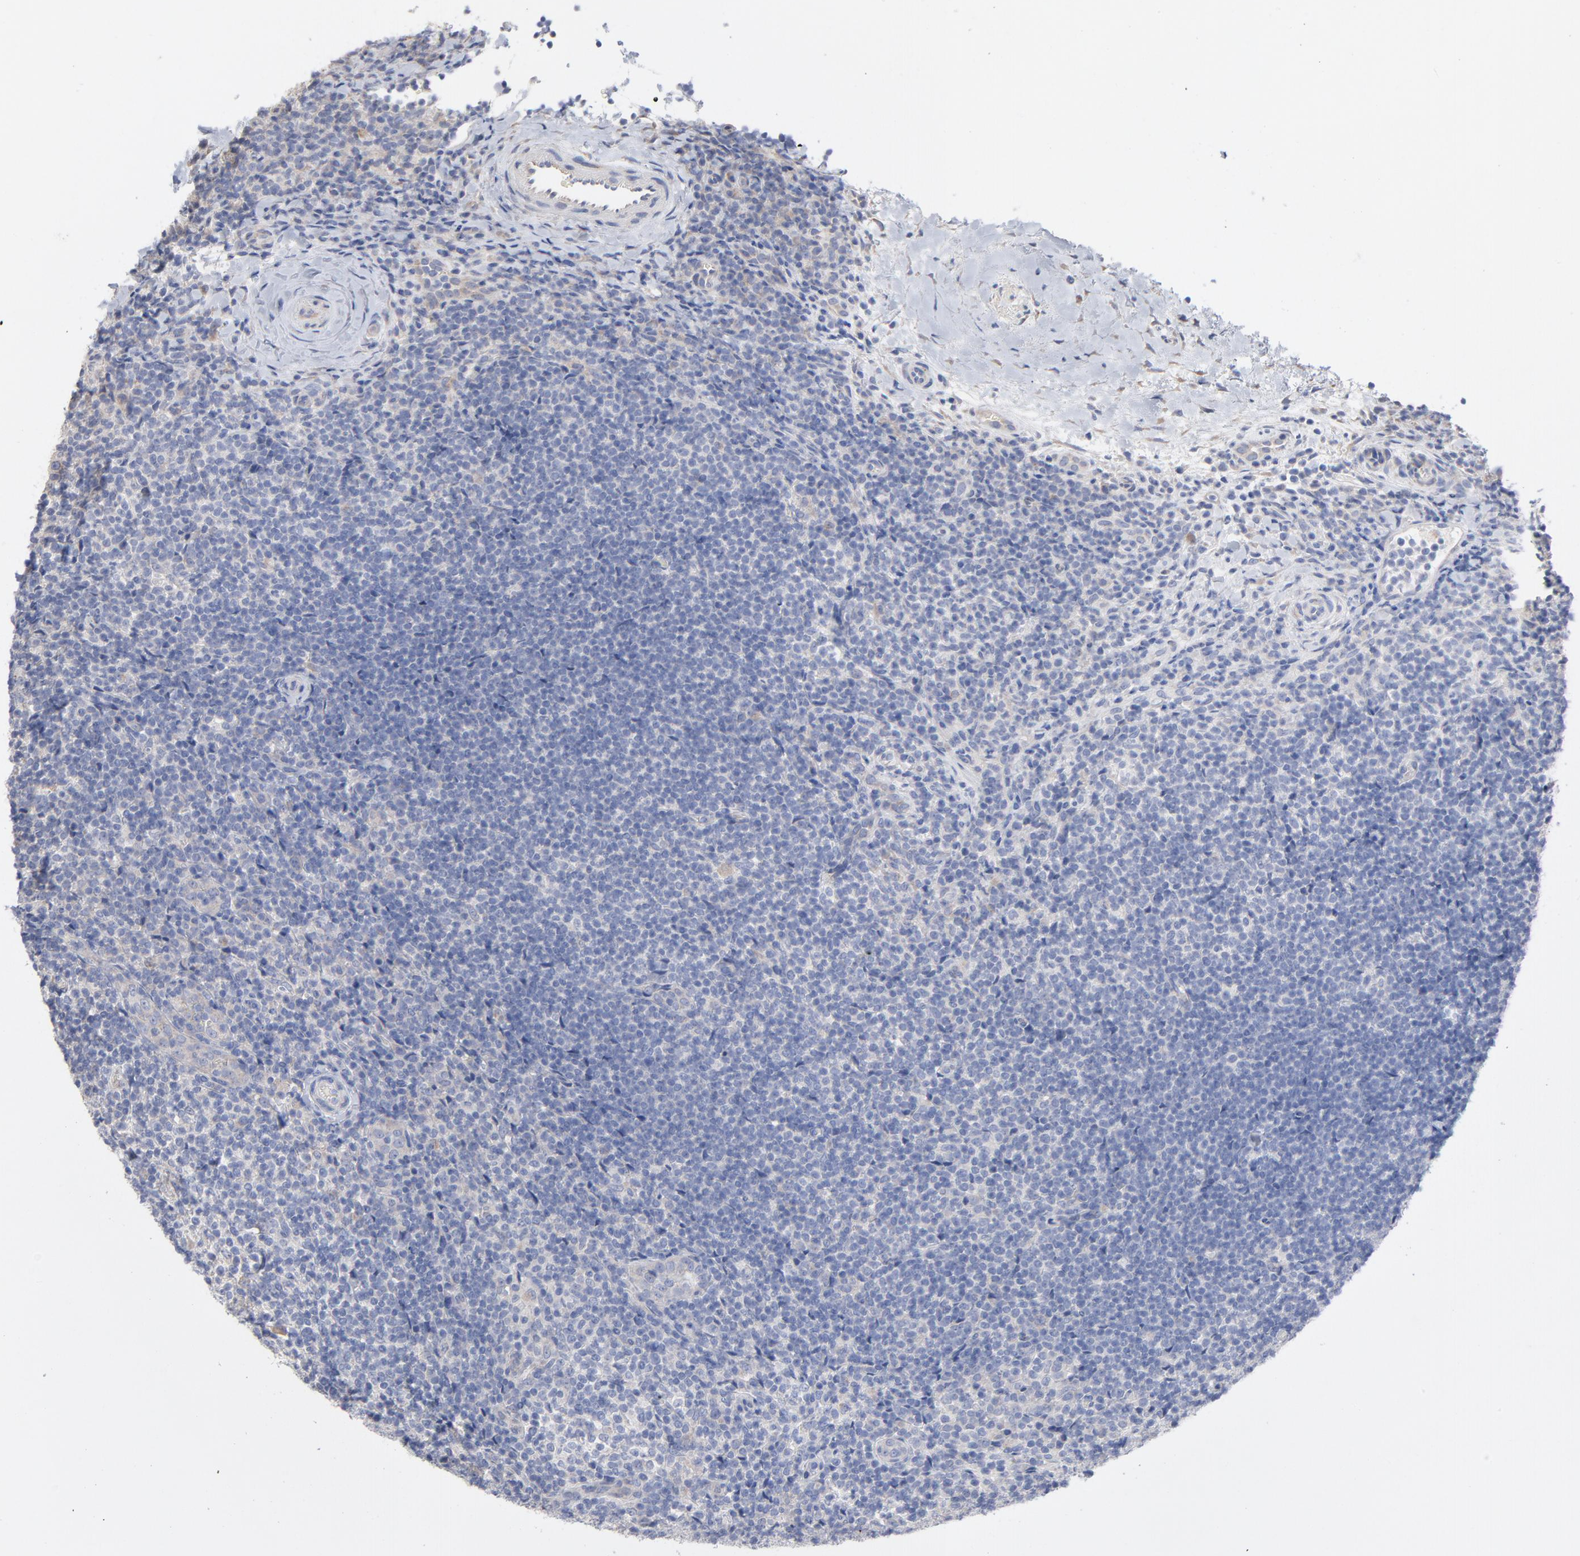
{"staining": {"intensity": "weak", "quantity": "<25%", "location": "cytoplasmic/membranous"}, "tissue": "lymphoma", "cell_type": "Tumor cells", "image_type": "cancer", "snomed": [{"axis": "morphology", "description": "Malignant lymphoma, non-Hodgkin's type, Low grade"}, {"axis": "topography", "description": "Lymph node"}], "caption": "Immunohistochemistry micrograph of lymphoma stained for a protein (brown), which displays no positivity in tumor cells.", "gene": "CPE", "patient": {"sex": "female", "age": 76}}